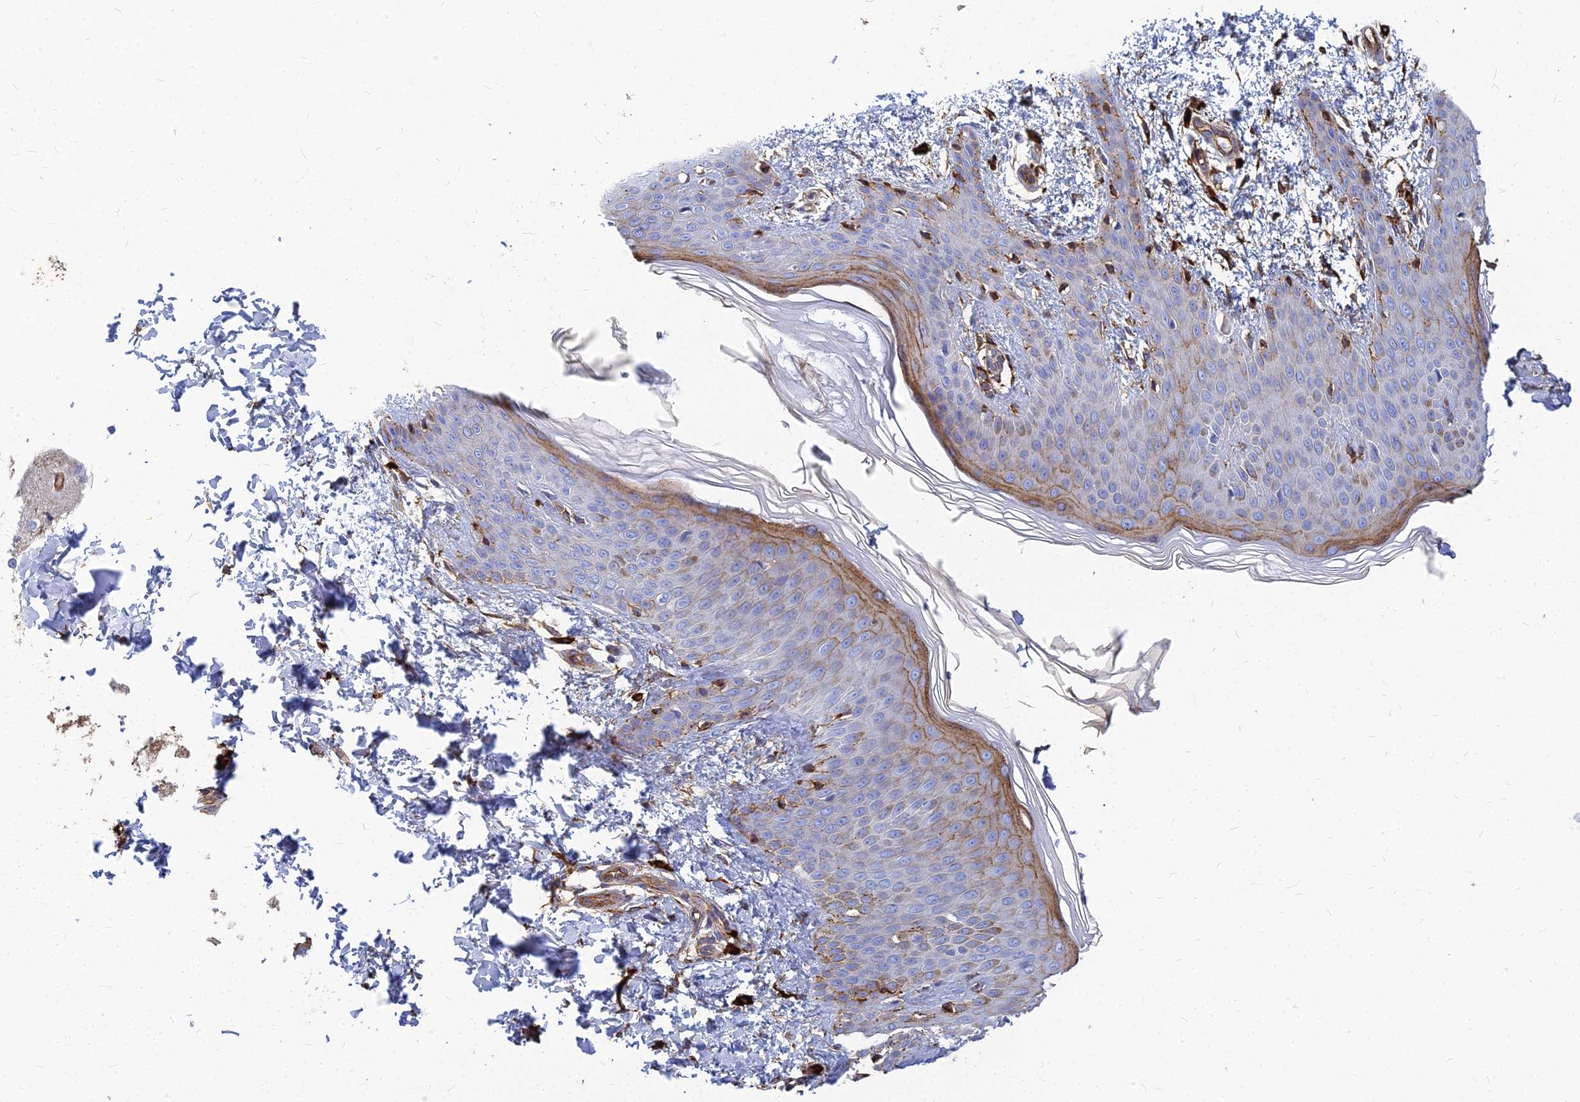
{"staining": {"intensity": "strong", "quantity": ">75%", "location": "cytoplasmic/membranous"}, "tissue": "skin", "cell_type": "Fibroblasts", "image_type": "normal", "snomed": [{"axis": "morphology", "description": "Normal tissue, NOS"}, {"axis": "topography", "description": "Skin"}], "caption": "Protein staining of unremarkable skin displays strong cytoplasmic/membranous positivity in about >75% of fibroblasts.", "gene": "VAT1", "patient": {"sex": "male", "age": 36}}